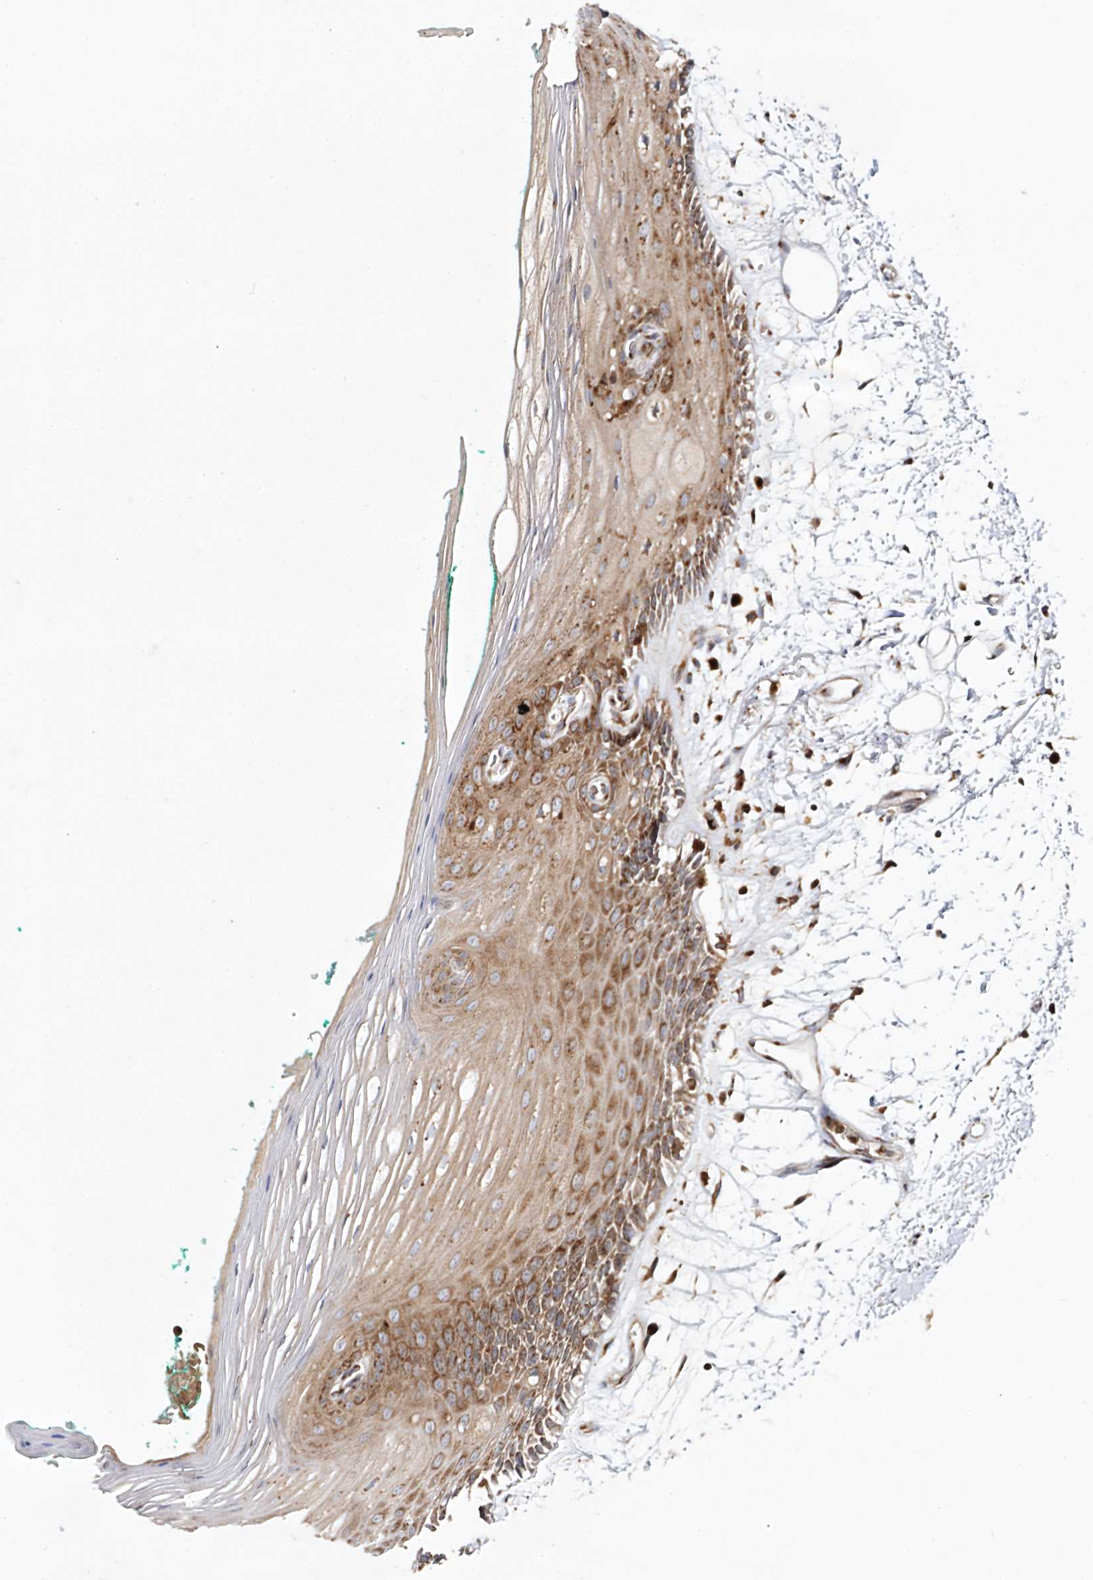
{"staining": {"intensity": "moderate", "quantity": "25%-75%", "location": "cytoplasmic/membranous"}, "tissue": "oral mucosa", "cell_type": "Squamous epithelial cells", "image_type": "normal", "snomed": [{"axis": "morphology", "description": "Normal tissue, NOS"}, {"axis": "topography", "description": "Skeletal muscle"}, {"axis": "topography", "description": "Oral tissue"}, {"axis": "topography", "description": "Peripheral nerve tissue"}], "caption": "Squamous epithelial cells display moderate cytoplasmic/membranous staining in approximately 25%-75% of cells in benign oral mucosa. The protein of interest is stained brown, and the nuclei are stained in blue (DAB (3,3'-diaminobenzidine) IHC with brightfield microscopy, high magnification).", "gene": "ARCN1", "patient": {"sex": "female", "age": 84}}